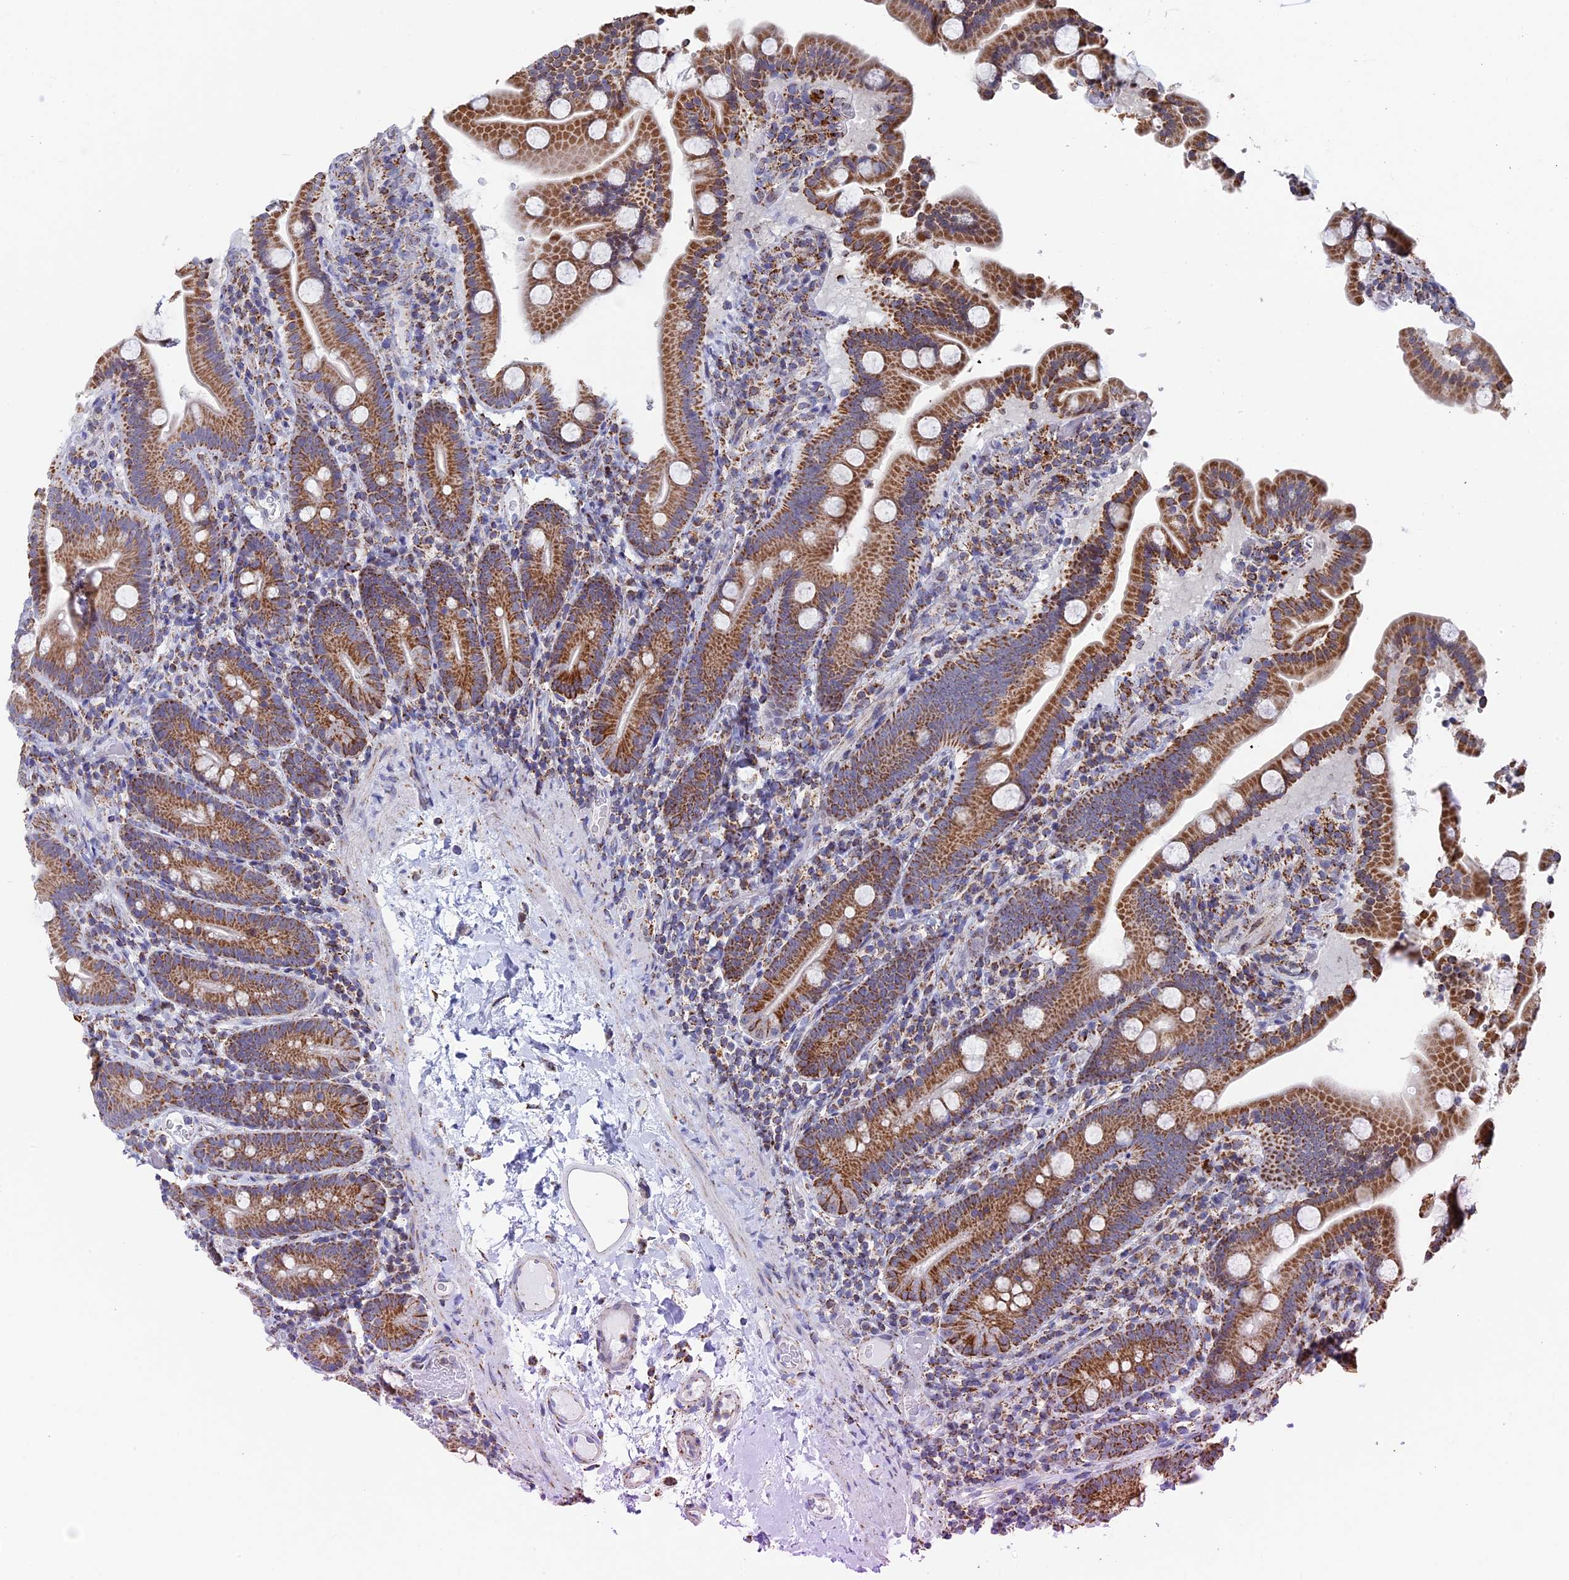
{"staining": {"intensity": "moderate", "quantity": ">75%", "location": "cytoplasmic/membranous"}, "tissue": "duodenum", "cell_type": "Glandular cells", "image_type": "normal", "snomed": [{"axis": "morphology", "description": "Normal tissue, NOS"}, {"axis": "topography", "description": "Duodenum"}], "caption": "Normal duodenum displays moderate cytoplasmic/membranous staining in about >75% of glandular cells, visualized by immunohistochemistry. The staining was performed using DAB (3,3'-diaminobenzidine) to visualize the protein expression in brown, while the nuclei were stained in blue with hematoxylin (Magnification: 20x).", "gene": "SEC24D", "patient": {"sex": "male", "age": 55}}